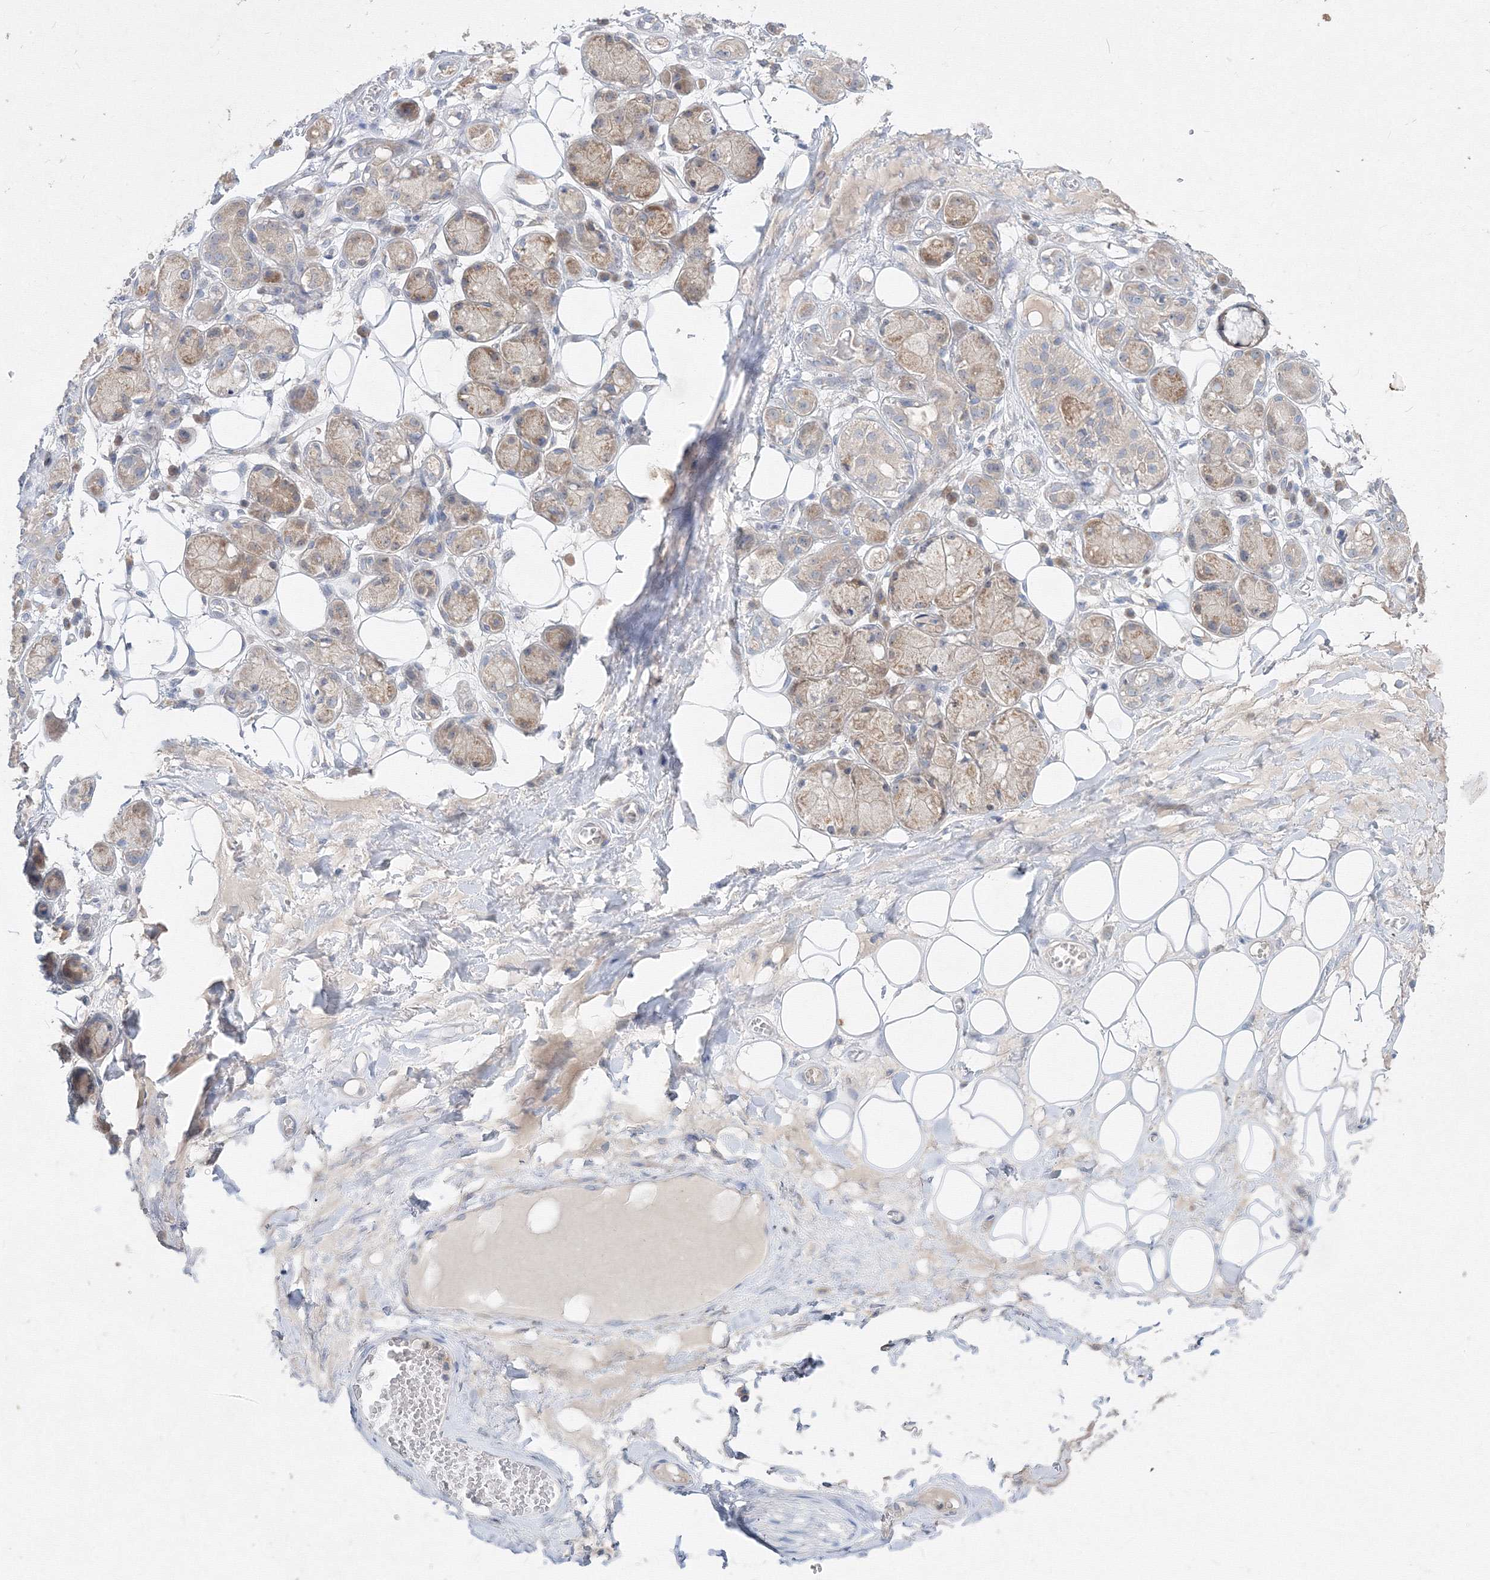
{"staining": {"intensity": "negative", "quantity": "none", "location": "none"}, "tissue": "adipose tissue", "cell_type": "Adipocytes", "image_type": "normal", "snomed": [{"axis": "morphology", "description": "Normal tissue, NOS"}, {"axis": "morphology", "description": "Inflammation, NOS"}, {"axis": "topography", "description": "Salivary gland"}, {"axis": "topography", "description": "Peripheral nerve tissue"}], "caption": "Human adipose tissue stained for a protein using immunohistochemistry (IHC) demonstrates no staining in adipocytes.", "gene": "FBXL8", "patient": {"sex": "female", "age": 75}}